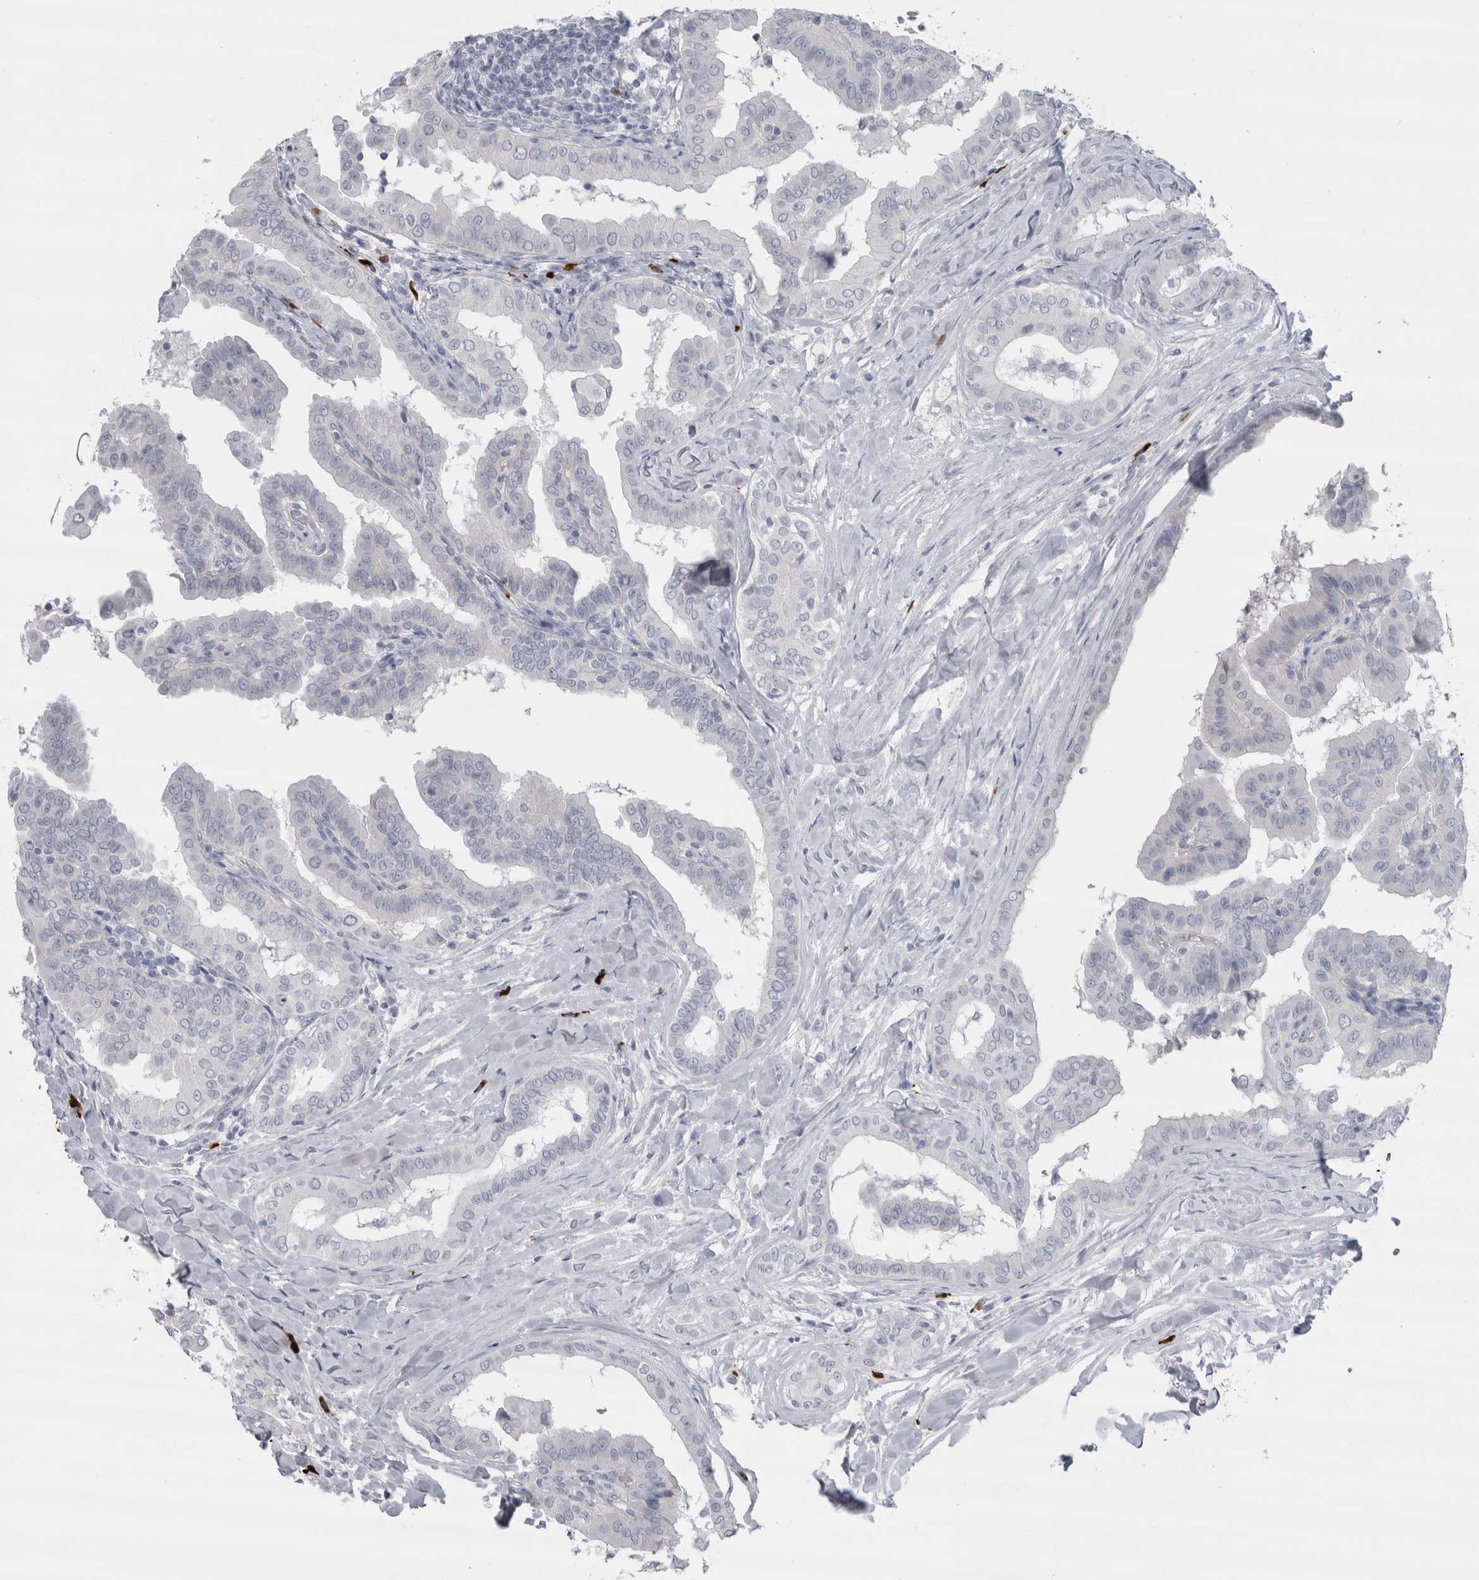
{"staining": {"intensity": "negative", "quantity": "none", "location": "none"}, "tissue": "thyroid cancer", "cell_type": "Tumor cells", "image_type": "cancer", "snomed": [{"axis": "morphology", "description": "Papillary adenocarcinoma, NOS"}, {"axis": "topography", "description": "Thyroid gland"}], "caption": "A histopathology image of human thyroid cancer (papillary adenocarcinoma) is negative for staining in tumor cells. The staining was performed using DAB to visualize the protein expression in brown, while the nuclei were stained in blue with hematoxylin (Magnification: 20x).", "gene": "CDH17", "patient": {"sex": "male", "age": 33}}